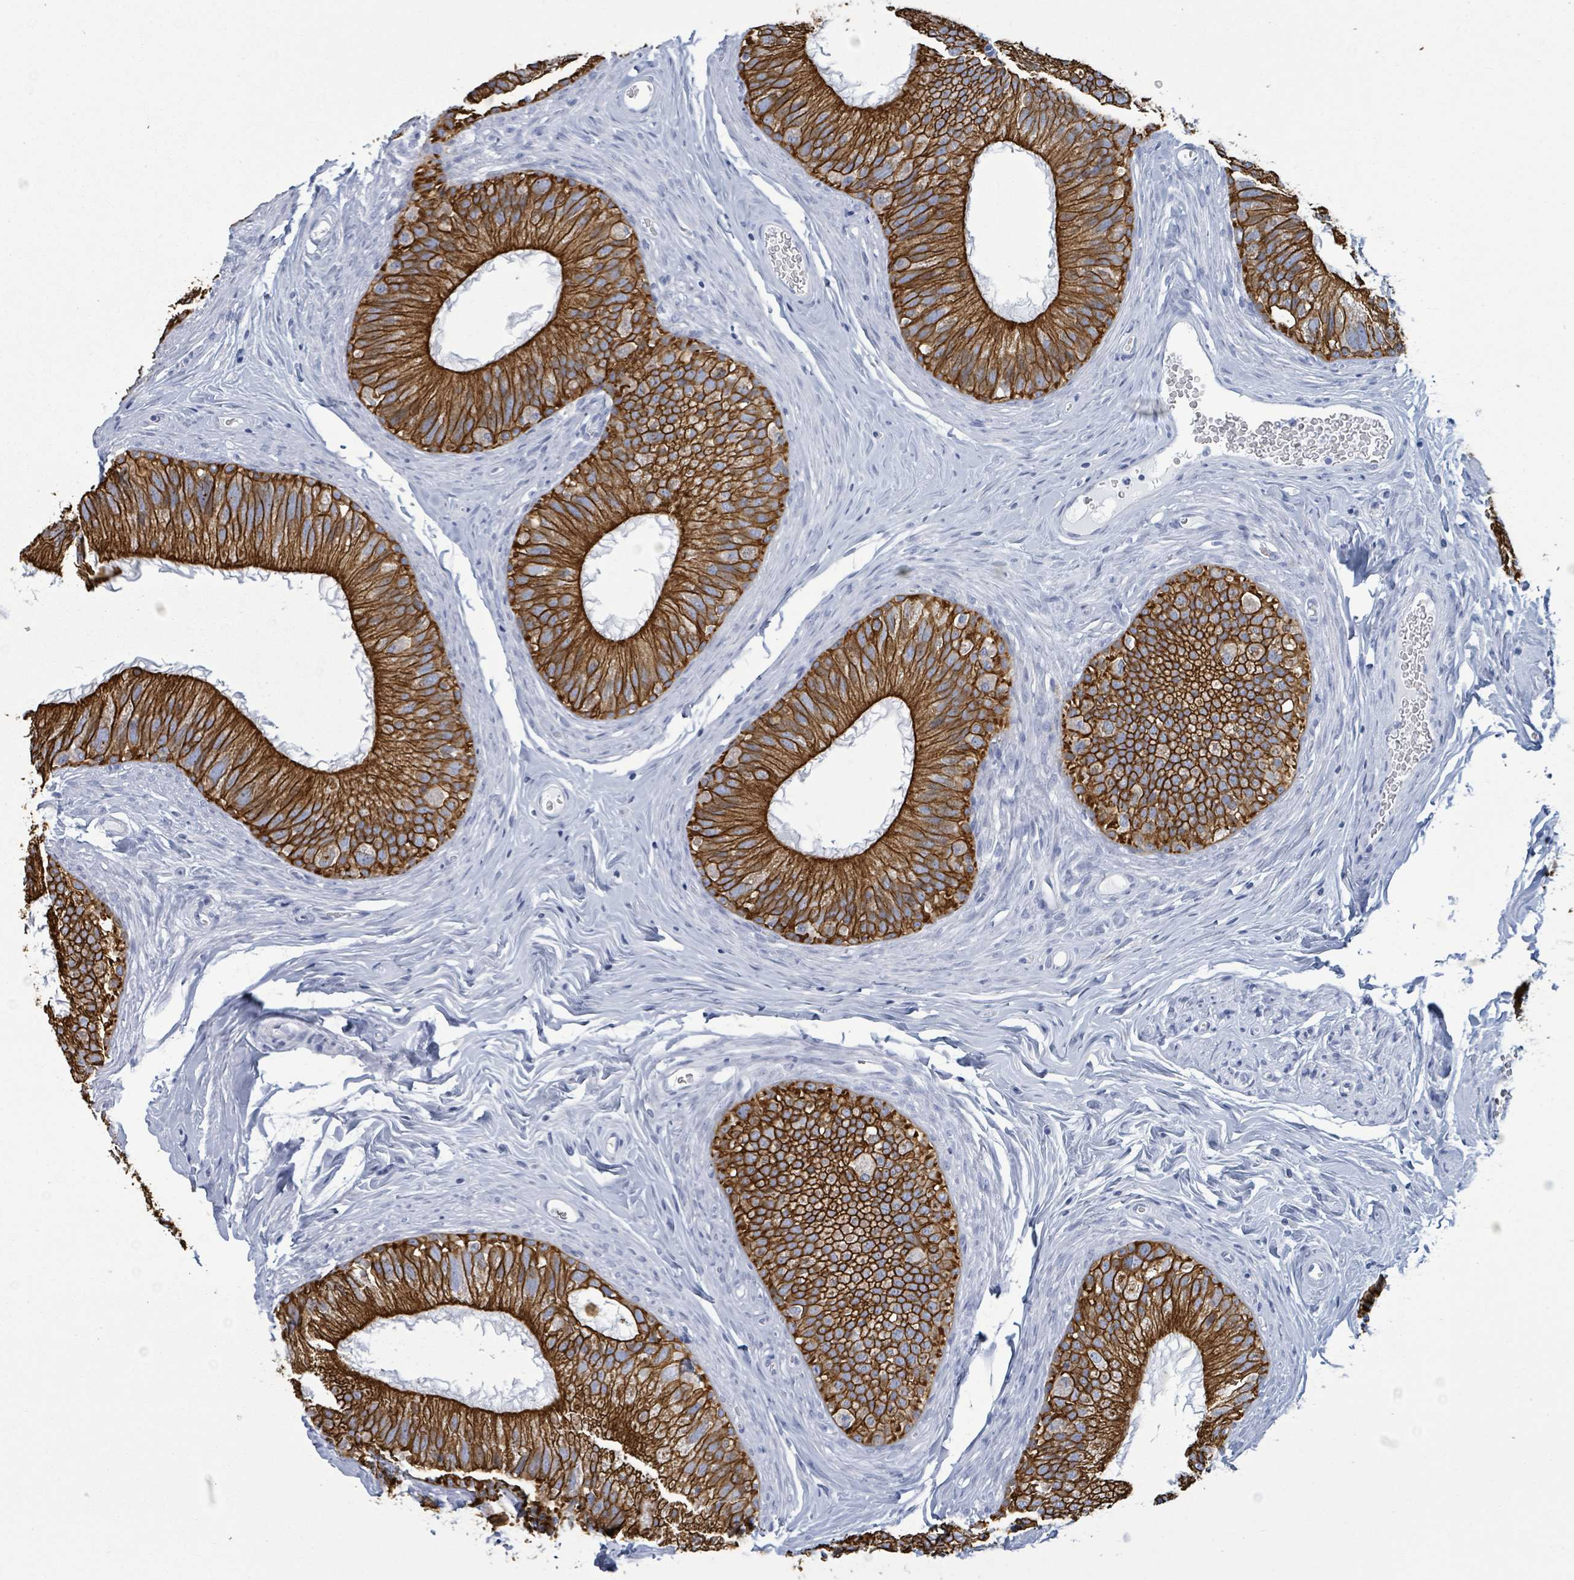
{"staining": {"intensity": "strong", "quantity": ">75%", "location": "cytoplasmic/membranous"}, "tissue": "epididymis", "cell_type": "Glandular cells", "image_type": "normal", "snomed": [{"axis": "morphology", "description": "Normal tissue, NOS"}, {"axis": "topography", "description": "Epididymis"}], "caption": "DAB immunohistochemical staining of normal epididymis displays strong cytoplasmic/membranous protein positivity in about >75% of glandular cells.", "gene": "KRT8", "patient": {"sex": "male", "age": 38}}